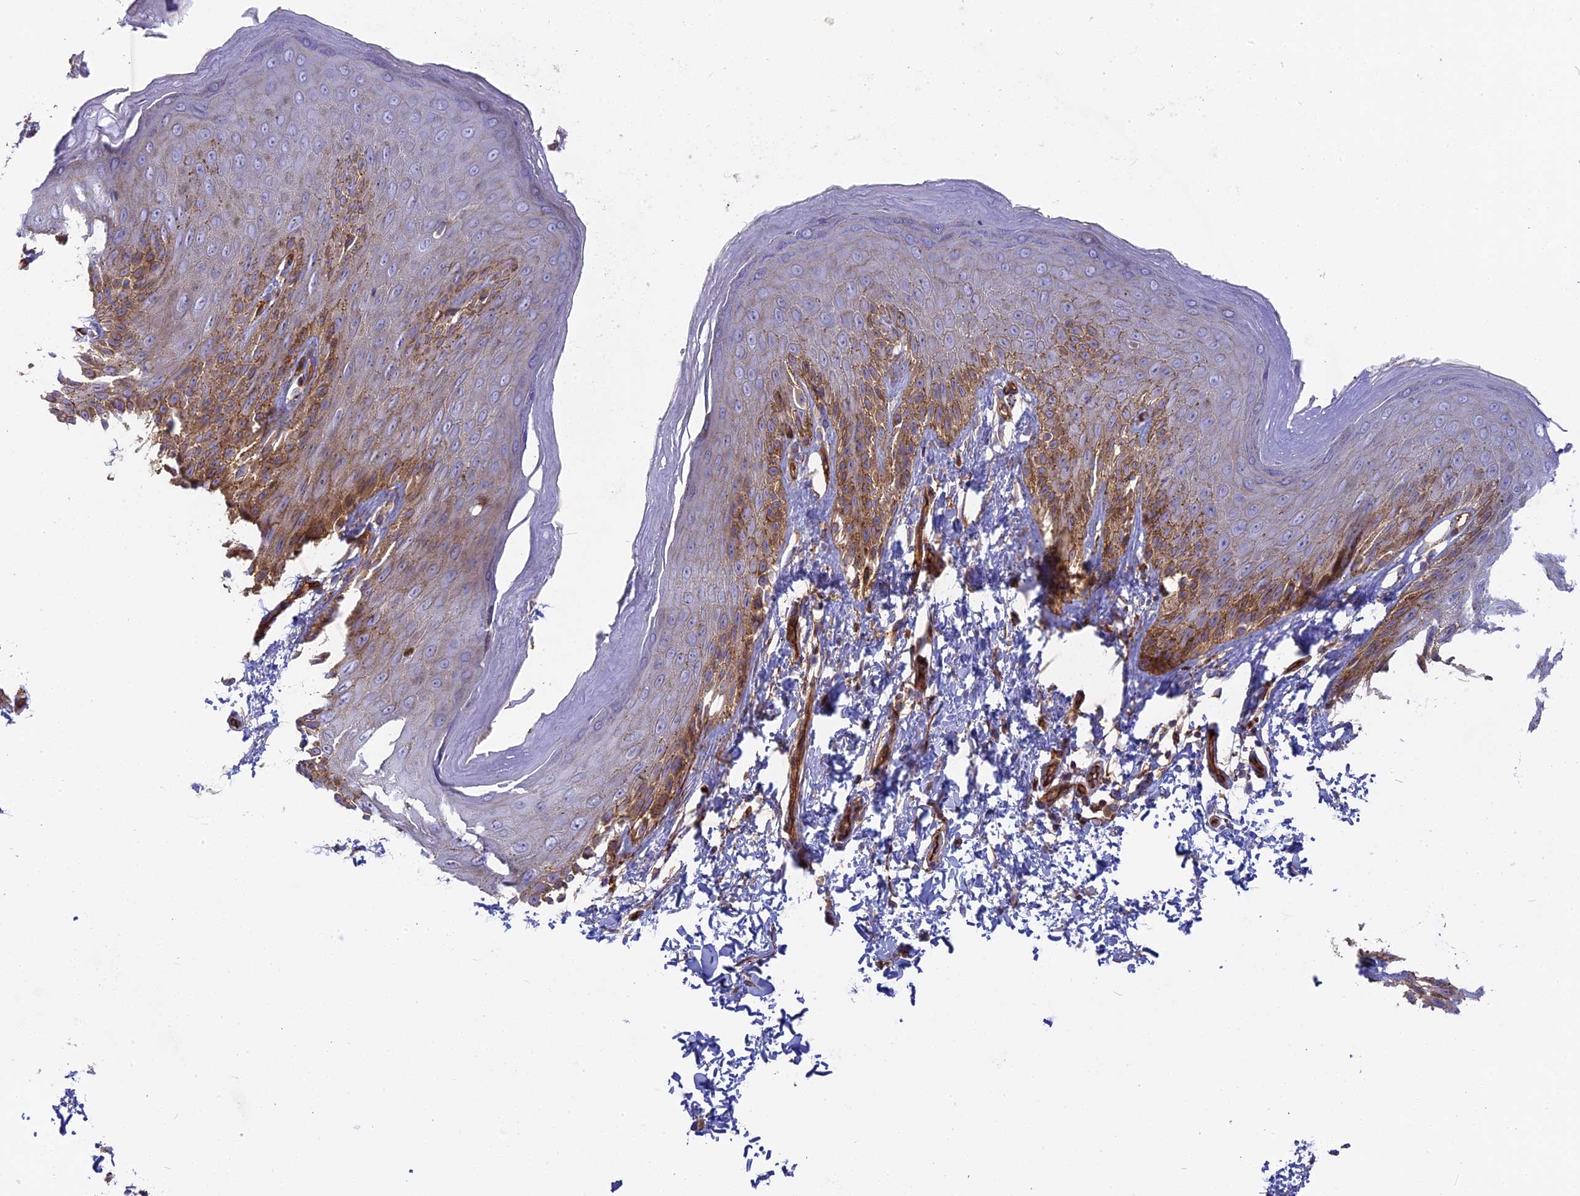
{"staining": {"intensity": "moderate", "quantity": "<25%", "location": "cytoplasmic/membranous"}, "tissue": "skin", "cell_type": "Epidermal cells", "image_type": "normal", "snomed": [{"axis": "morphology", "description": "Normal tissue, NOS"}, {"axis": "topography", "description": "Anal"}], "caption": "Immunohistochemistry (IHC) micrograph of benign human skin stained for a protein (brown), which demonstrates low levels of moderate cytoplasmic/membranous expression in approximately <25% of epidermal cells.", "gene": "CNBD2", "patient": {"sex": "male", "age": 44}}